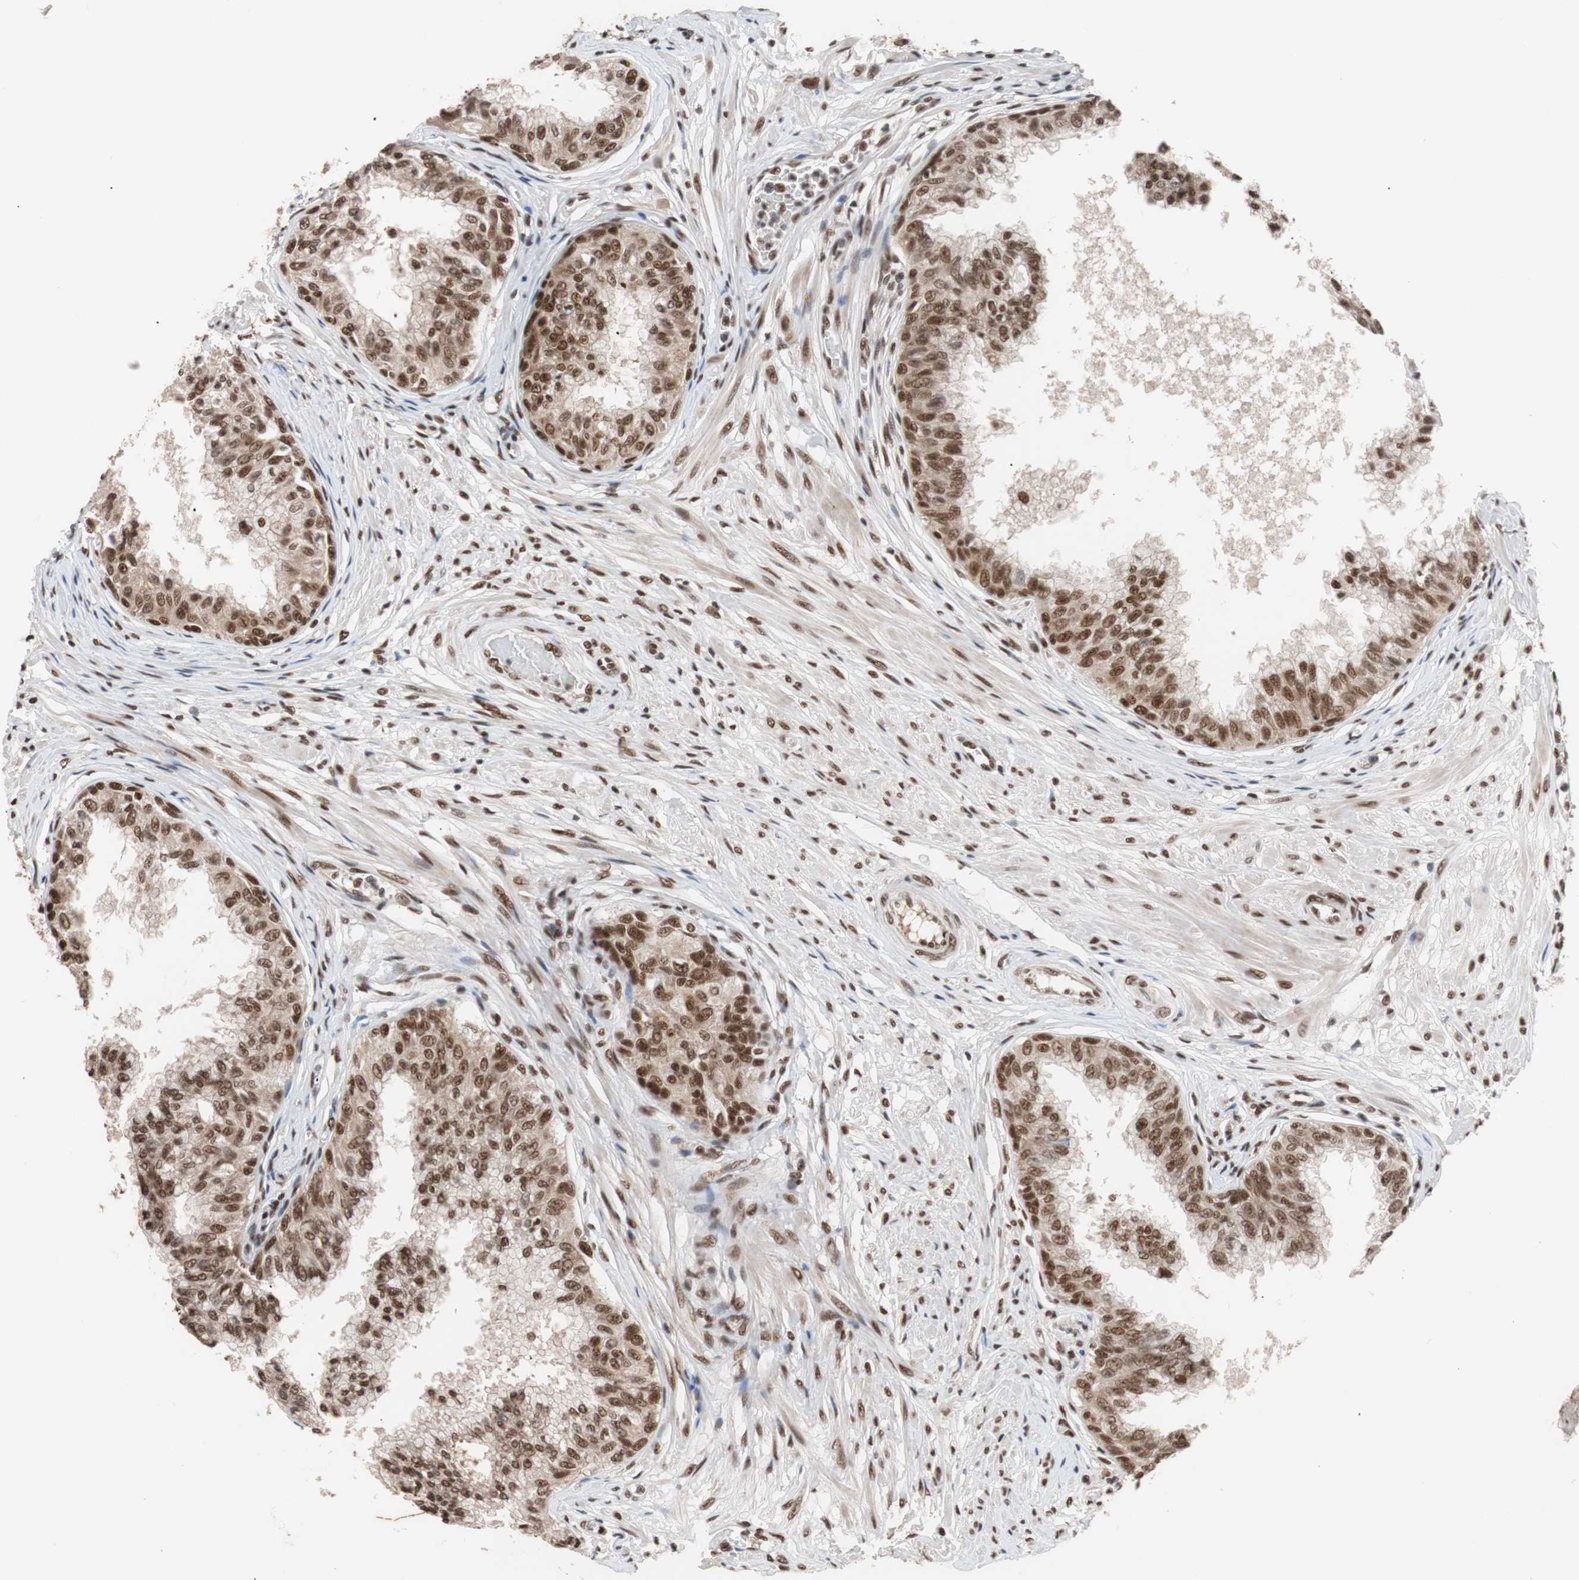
{"staining": {"intensity": "strong", "quantity": ">75%", "location": "nuclear"}, "tissue": "prostate", "cell_type": "Glandular cells", "image_type": "normal", "snomed": [{"axis": "morphology", "description": "Normal tissue, NOS"}, {"axis": "topography", "description": "Prostate"}, {"axis": "topography", "description": "Seminal veicle"}], "caption": "Protein staining shows strong nuclear expression in about >75% of glandular cells in normal prostate. (brown staining indicates protein expression, while blue staining denotes nuclei).", "gene": "CHAMP1", "patient": {"sex": "male", "age": 60}}